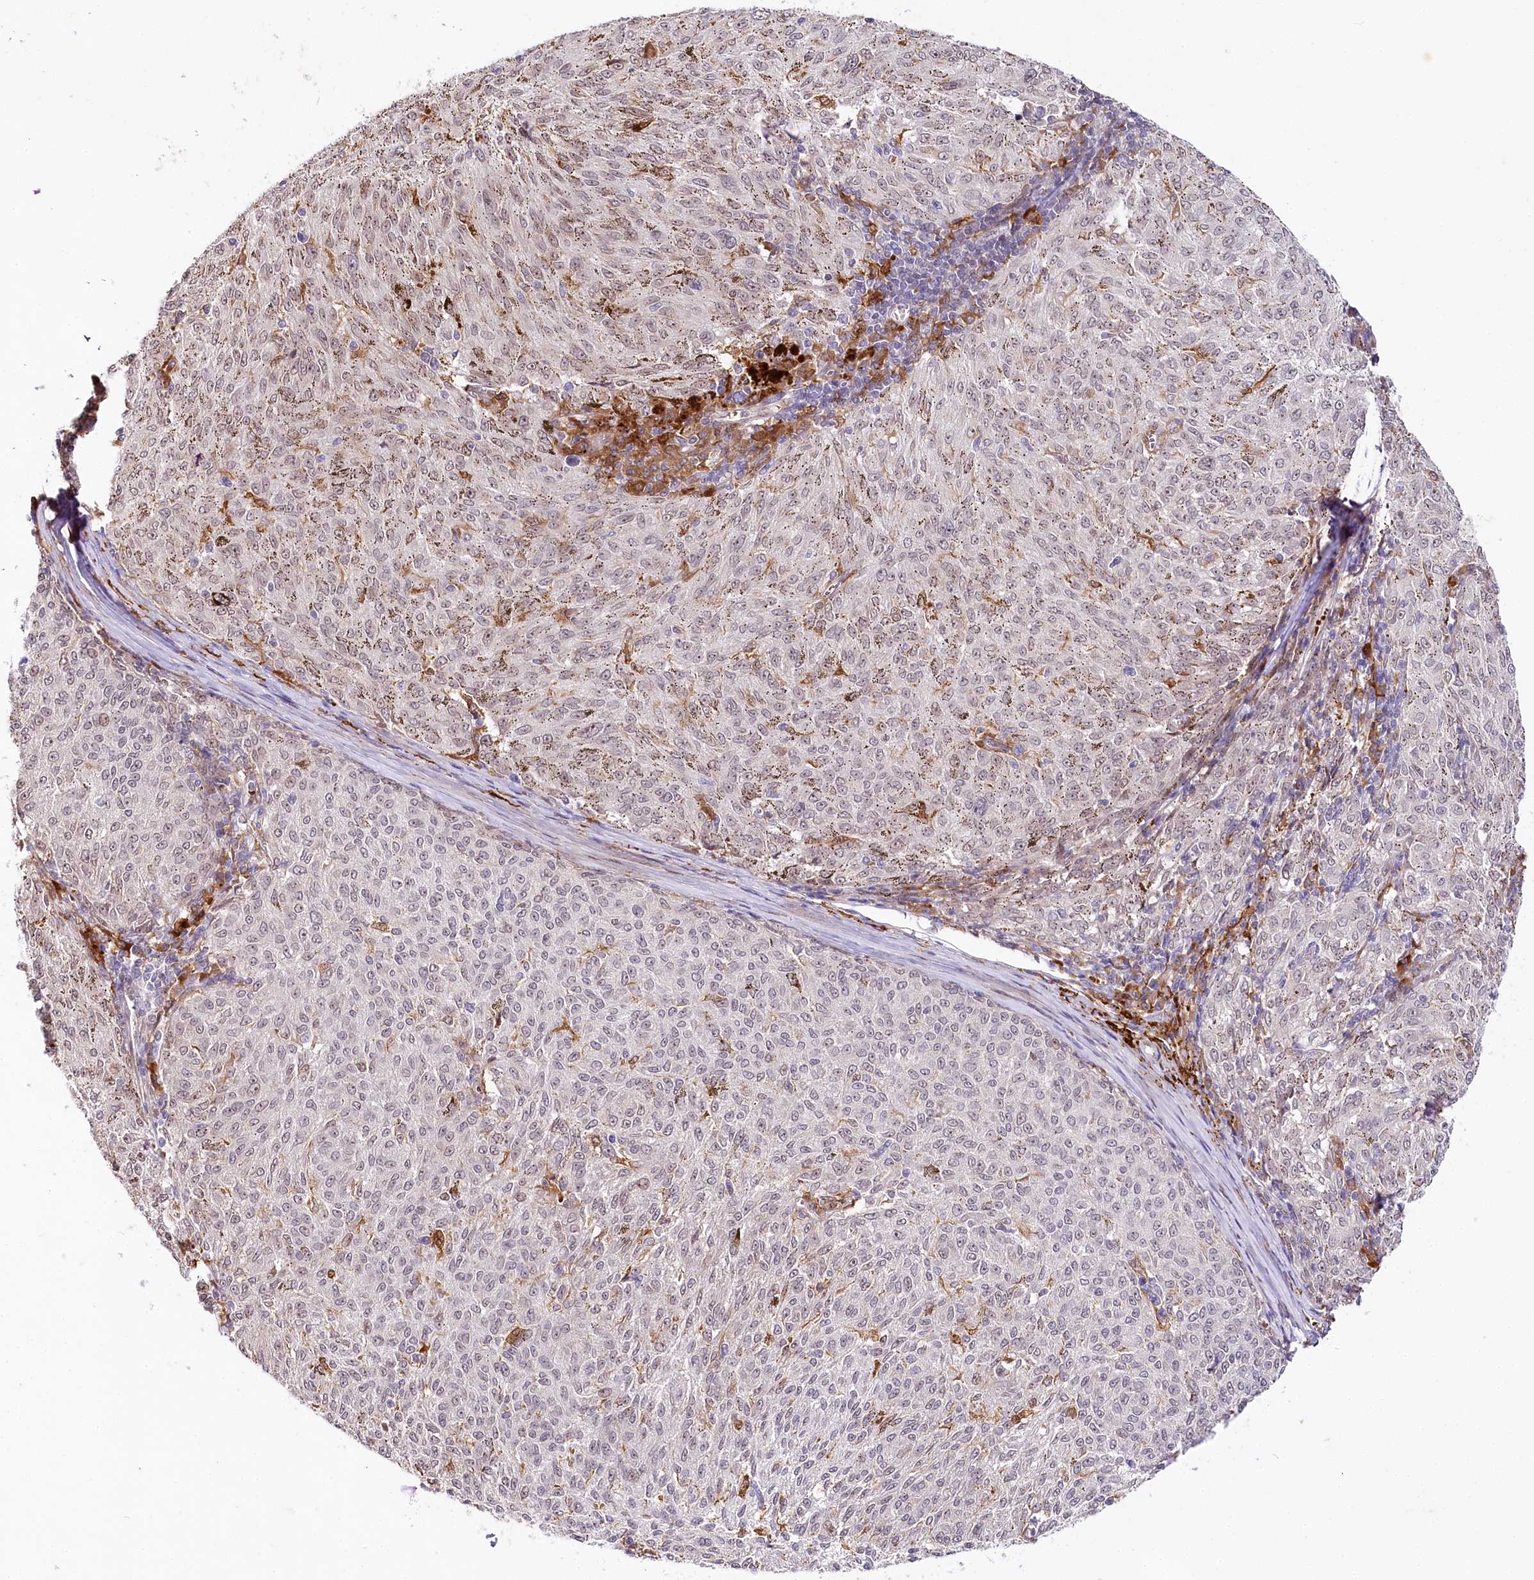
{"staining": {"intensity": "weak", "quantity": "25%-75%", "location": "cytoplasmic/membranous"}, "tissue": "melanoma", "cell_type": "Tumor cells", "image_type": "cancer", "snomed": [{"axis": "morphology", "description": "Malignant melanoma, NOS"}, {"axis": "topography", "description": "Skin"}], "caption": "Protein expression analysis of human malignant melanoma reveals weak cytoplasmic/membranous positivity in approximately 25%-75% of tumor cells.", "gene": "WDR36", "patient": {"sex": "female", "age": 72}}